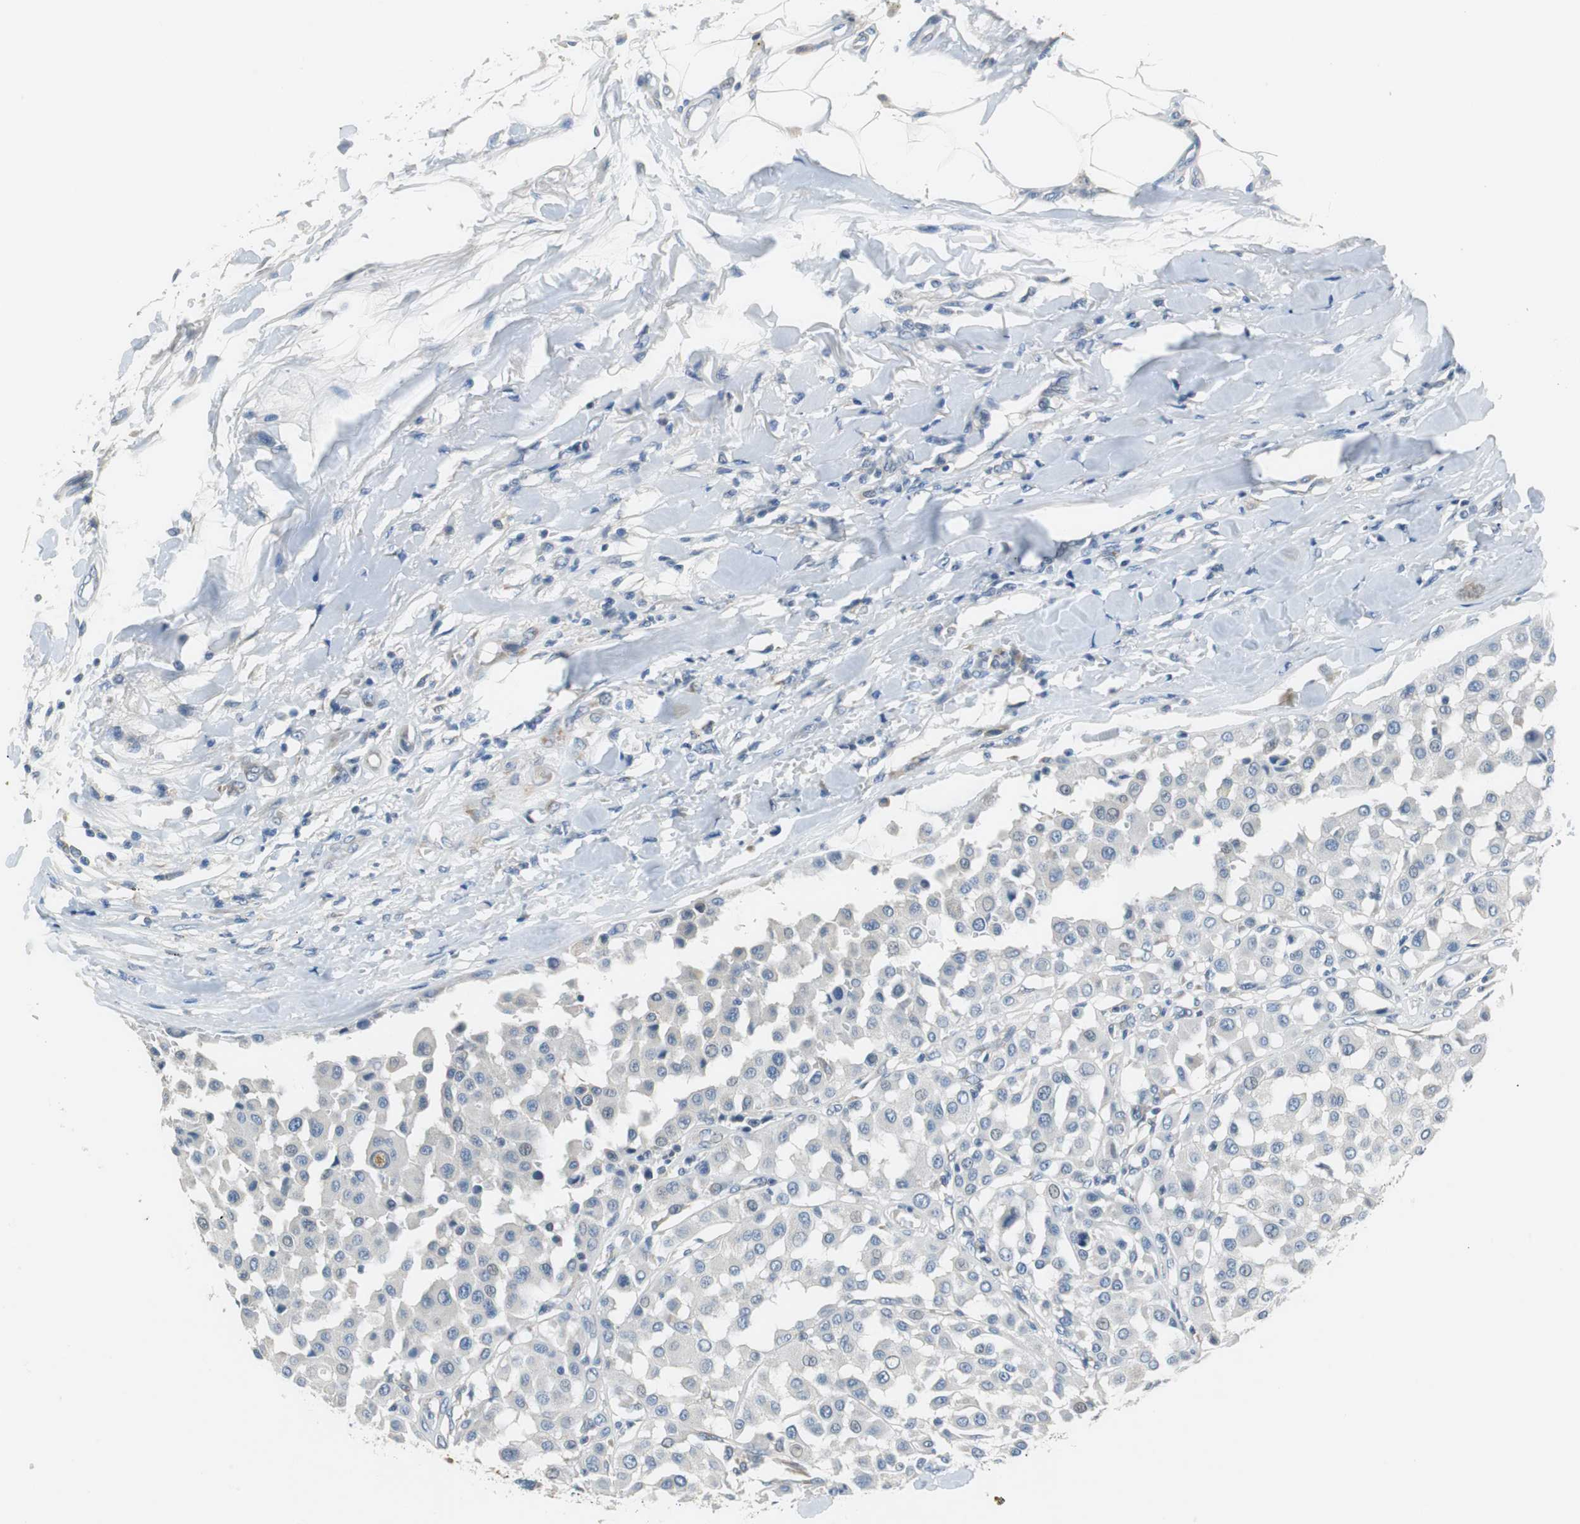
{"staining": {"intensity": "negative", "quantity": "none", "location": "none"}, "tissue": "melanoma", "cell_type": "Tumor cells", "image_type": "cancer", "snomed": [{"axis": "morphology", "description": "Malignant melanoma, Metastatic site"}, {"axis": "topography", "description": "Soft tissue"}], "caption": "This is an immunohistochemistry micrograph of human malignant melanoma (metastatic site). There is no staining in tumor cells.", "gene": "FADS2", "patient": {"sex": "male", "age": 41}}